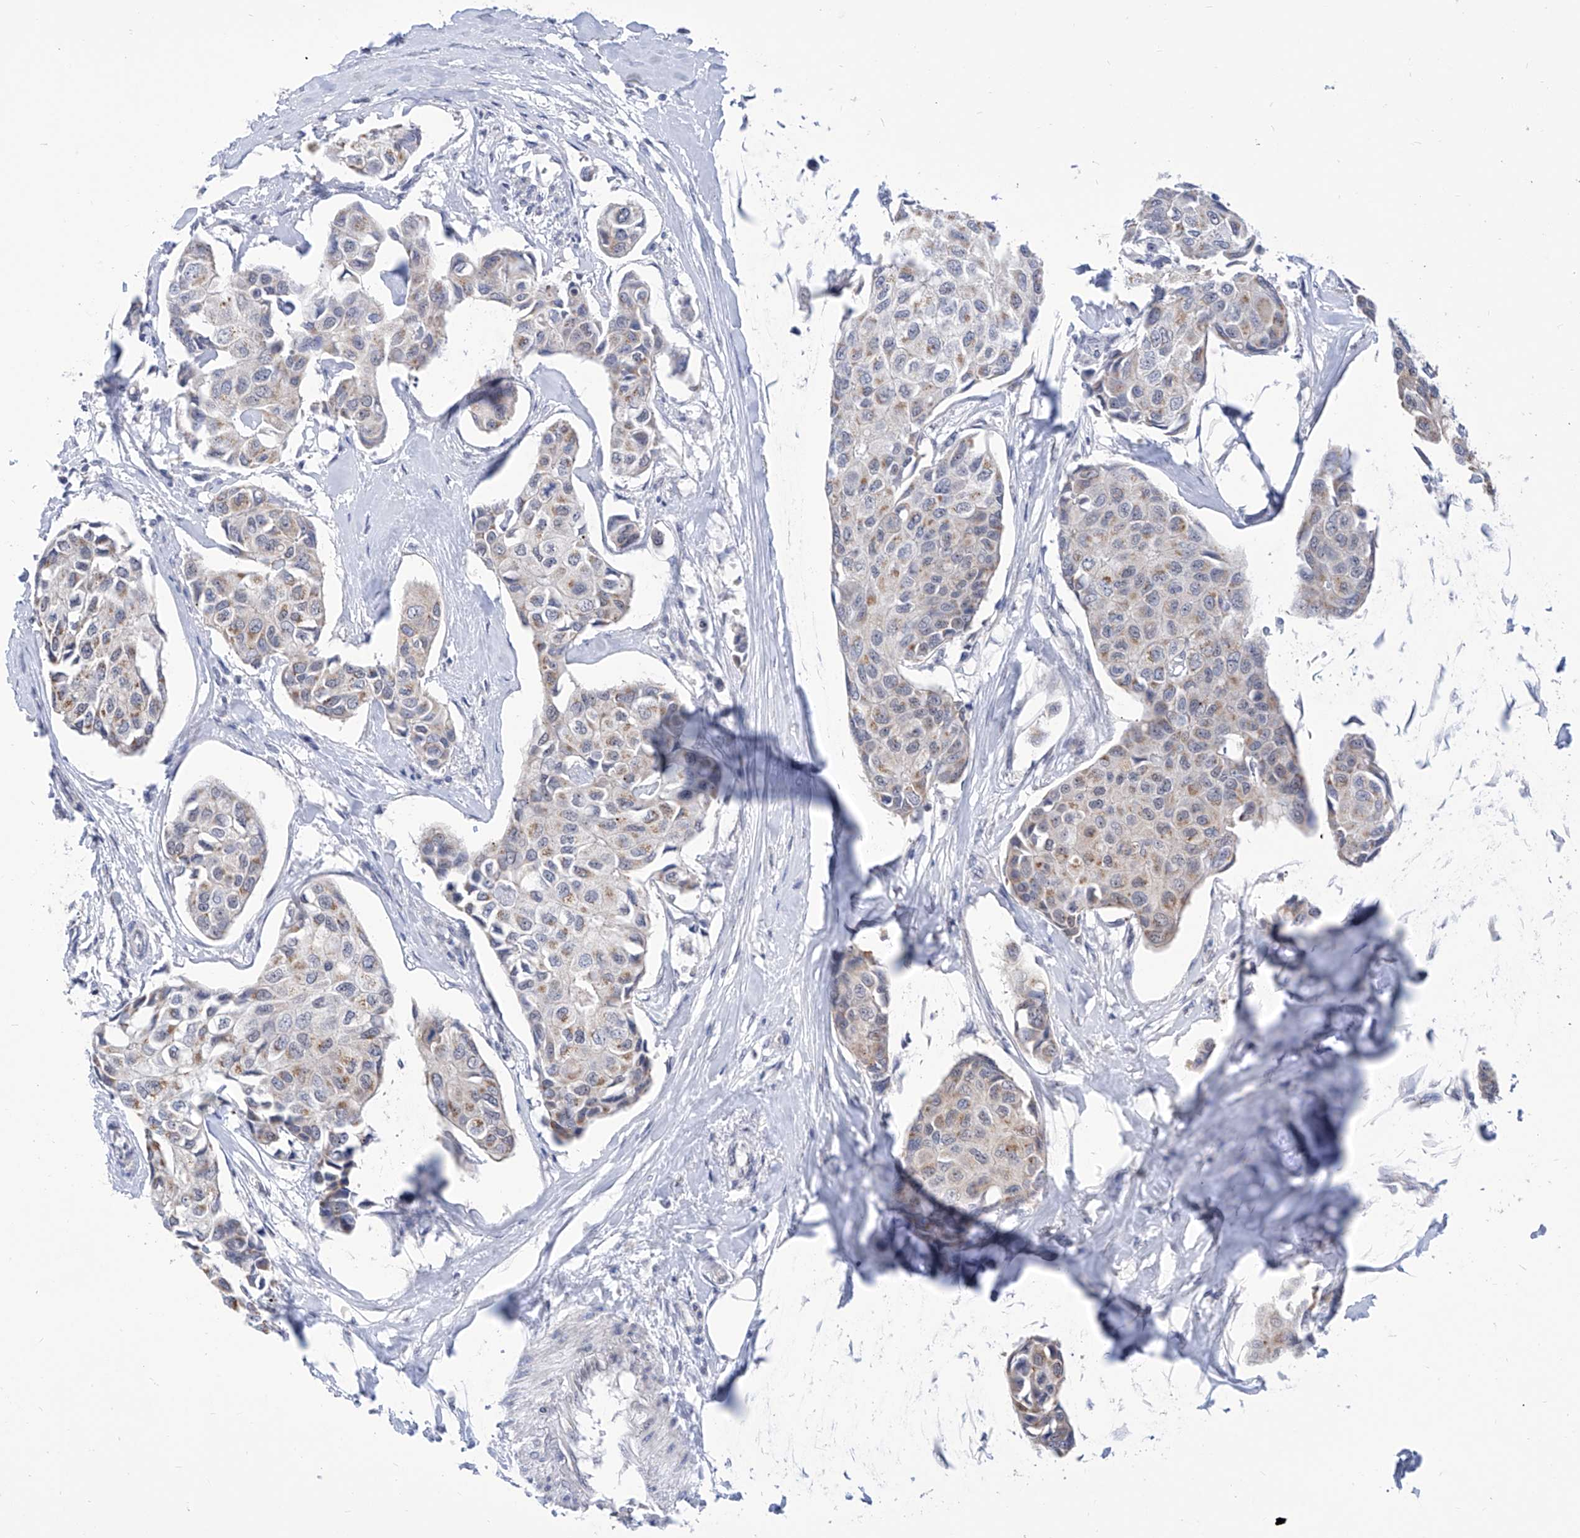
{"staining": {"intensity": "weak", "quantity": "<25%", "location": "cytoplasmic/membranous"}, "tissue": "breast cancer", "cell_type": "Tumor cells", "image_type": "cancer", "snomed": [{"axis": "morphology", "description": "Duct carcinoma"}, {"axis": "topography", "description": "Breast"}], "caption": "Breast cancer stained for a protein using immunohistochemistry shows no staining tumor cells.", "gene": "SART1", "patient": {"sex": "female", "age": 80}}